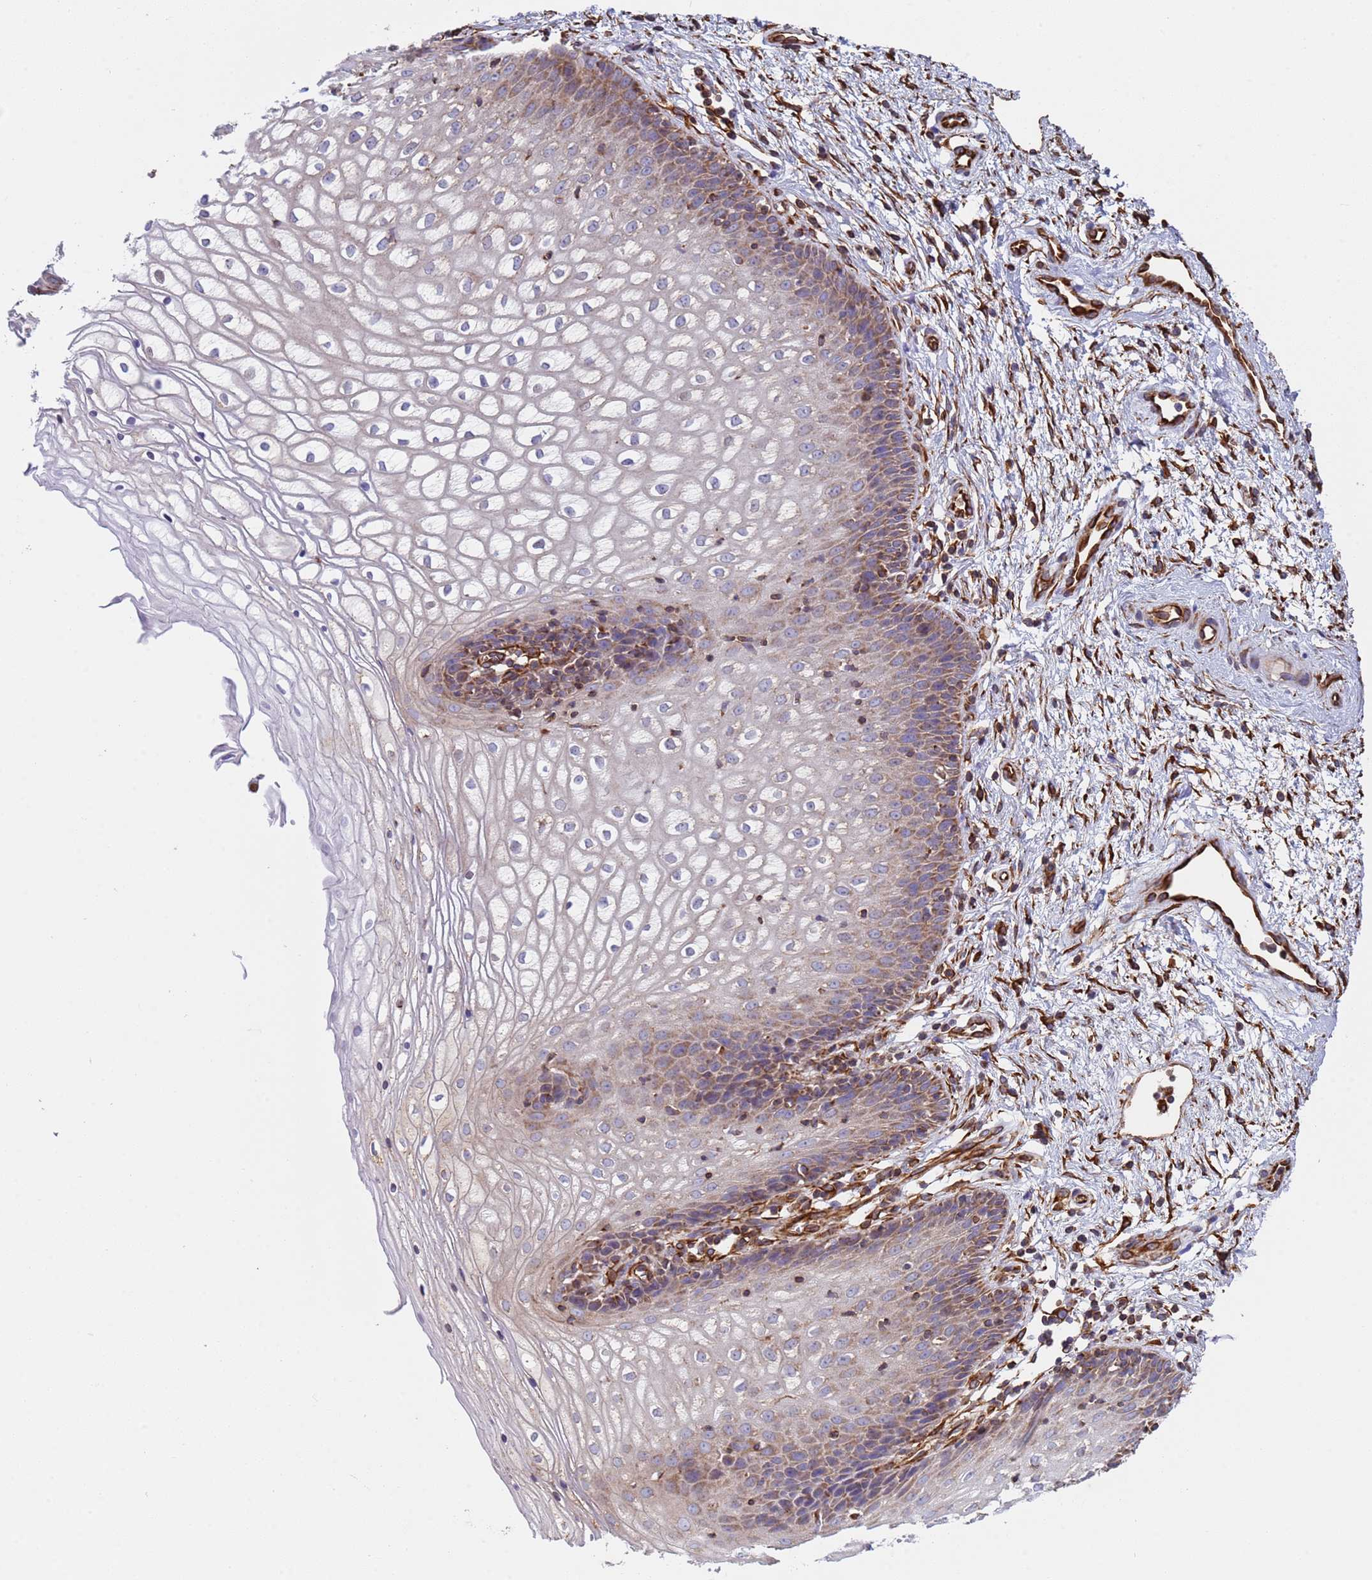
{"staining": {"intensity": "moderate", "quantity": "25%-75%", "location": "cytoplasmic/membranous"}, "tissue": "vagina", "cell_type": "Squamous epithelial cells", "image_type": "normal", "snomed": [{"axis": "morphology", "description": "Normal tissue, NOS"}, {"axis": "topography", "description": "Vagina"}], "caption": "Protein analysis of normal vagina reveals moderate cytoplasmic/membranous expression in about 25%-75% of squamous epithelial cells.", "gene": "NUDT12", "patient": {"sex": "female", "age": 34}}